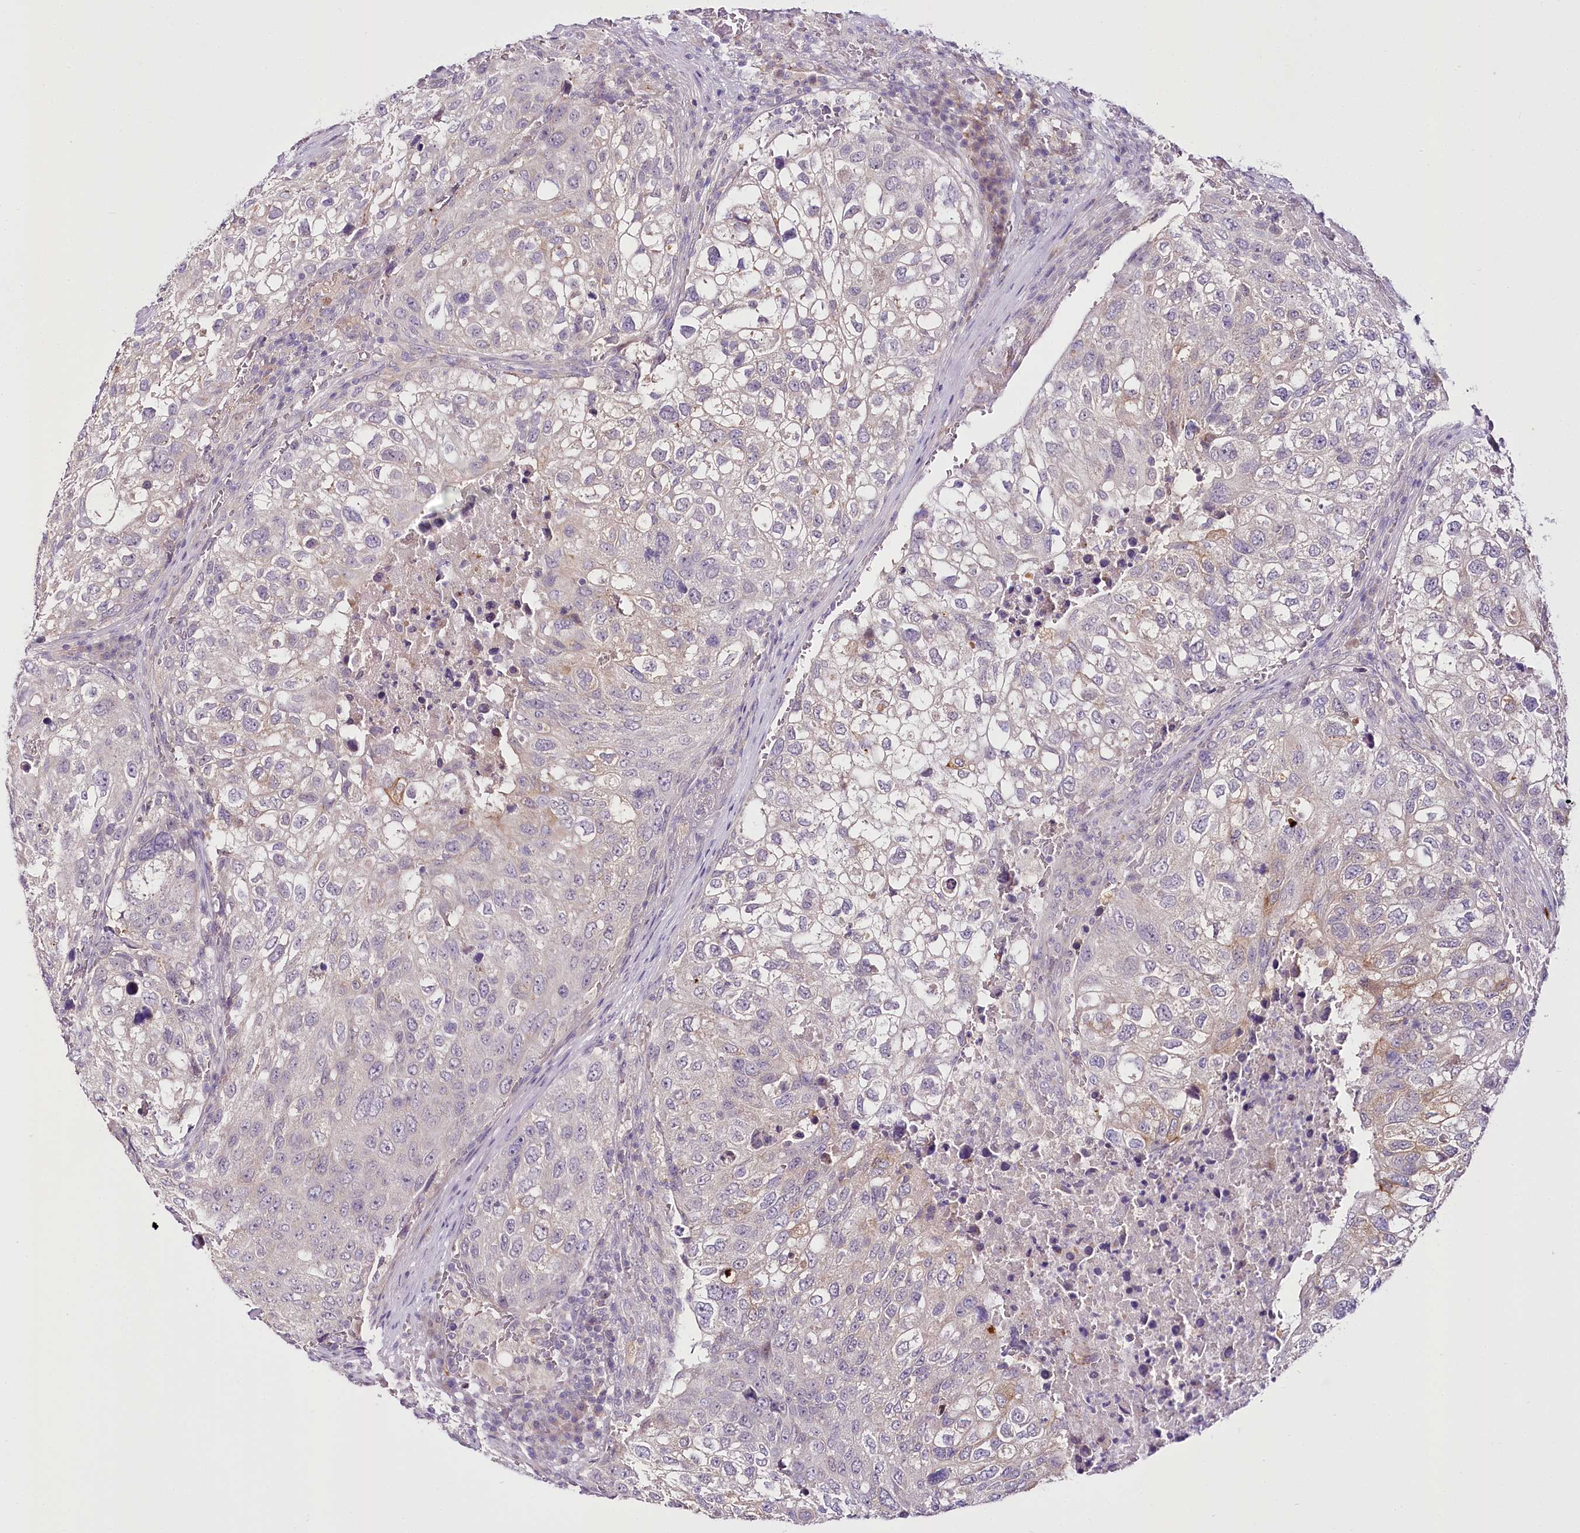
{"staining": {"intensity": "negative", "quantity": "none", "location": "none"}, "tissue": "urothelial cancer", "cell_type": "Tumor cells", "image_type": "cancer", "snomed": [{"axis": "morphology", "description": "Urothelial carcinoma, High grade"}, {"axis": "topography", "description": "Lymph node"}, {"axis": "topography", "description": "Urinary bladder"}], "caption": "Tumor cells show no significant expression in urothelial carcinoma (high-grade).", "gene": "VWA5A", "patient": {"sex": "male", "age": 51}}